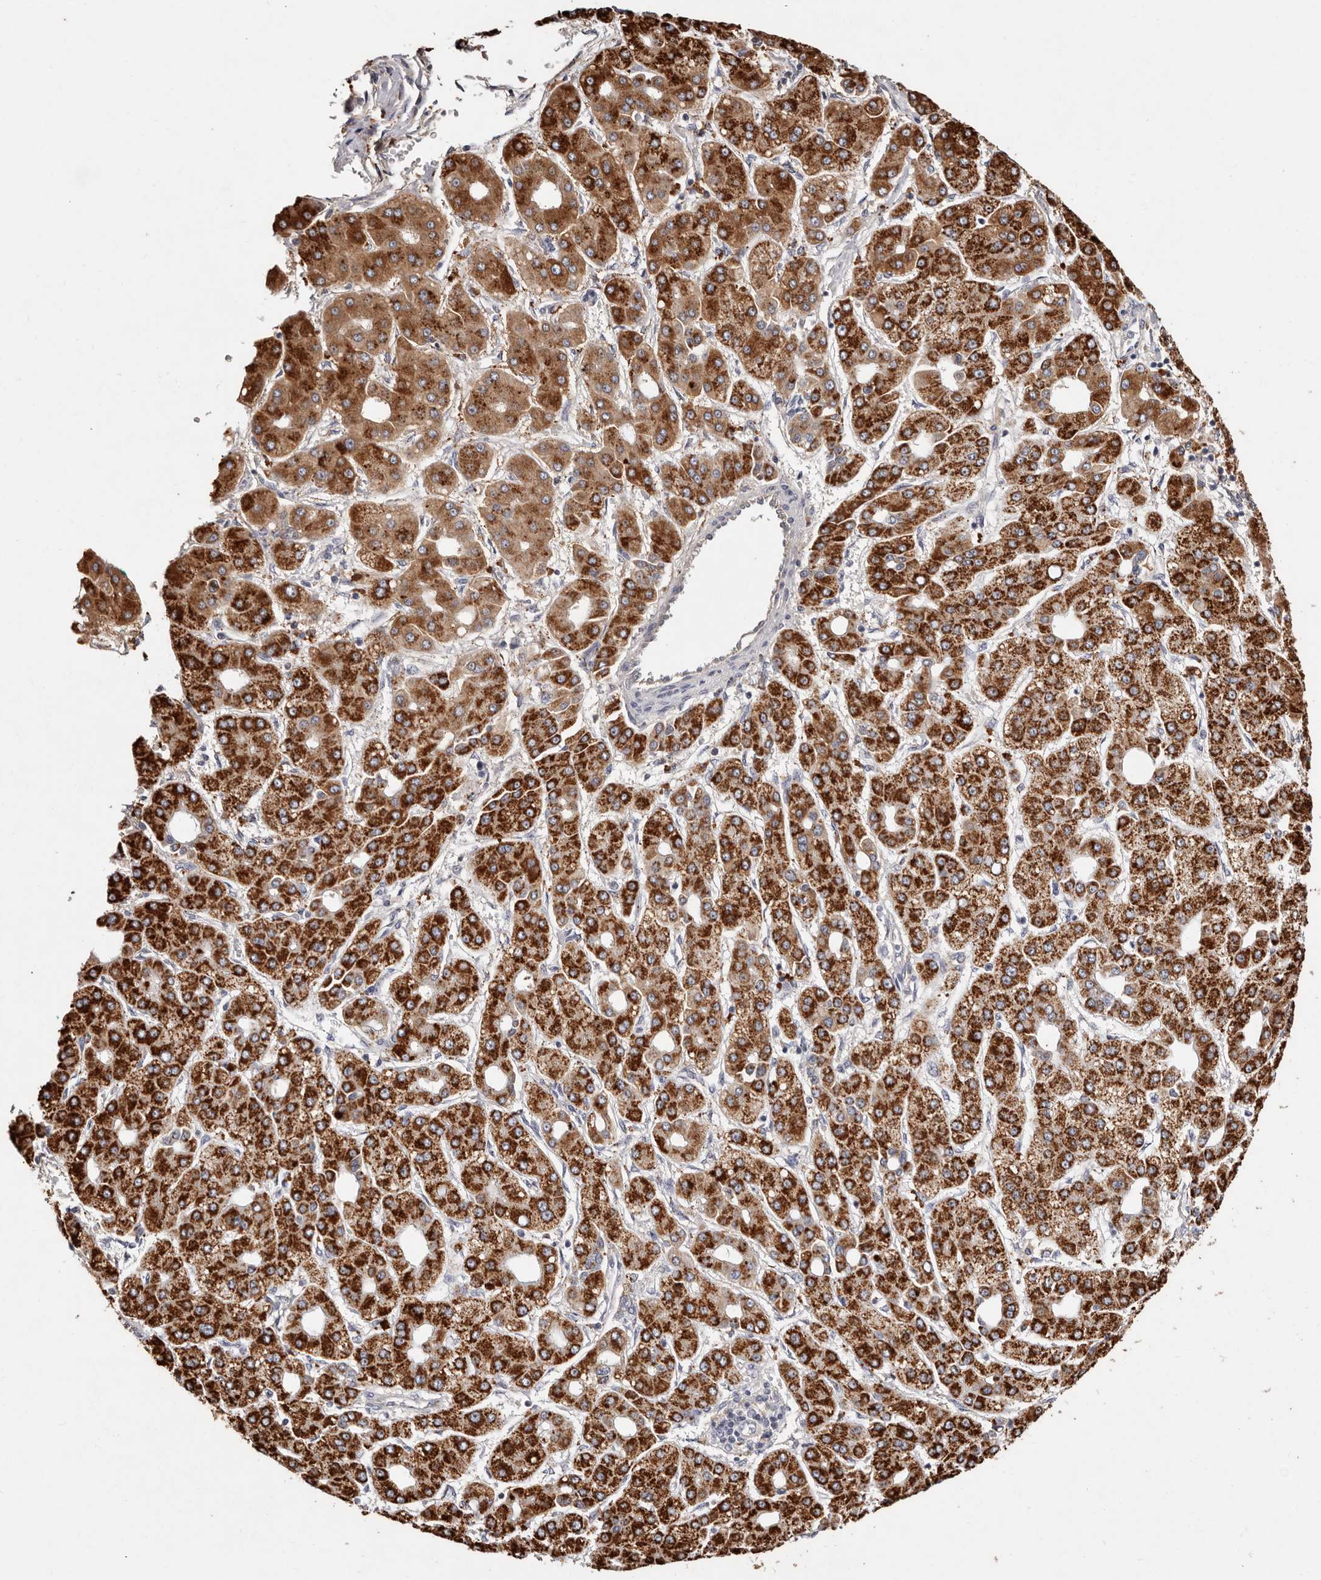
{"staining": {"intensity": "strong", "quantity": ">75%", "location": "cytoplasmic/membranous"}, "tissue": "liver cancer", "cell_type": "Tumor cells", "image_type": "cancer", "snomed": [{"axis": "morphology", "description": "Carcinoma, Hepatocellular, NOS"}, {"axis": "topography", "description": "Liver"}], "caption": "Liver cancer (hepatocellular carcinoma) stained with immunohistochemistry reveals strong cytoplasmic/membranous positivity in approximately >75% of tumor cells.", "gene": "THBS3", "patient": {"sex": "male", "age": 65}}